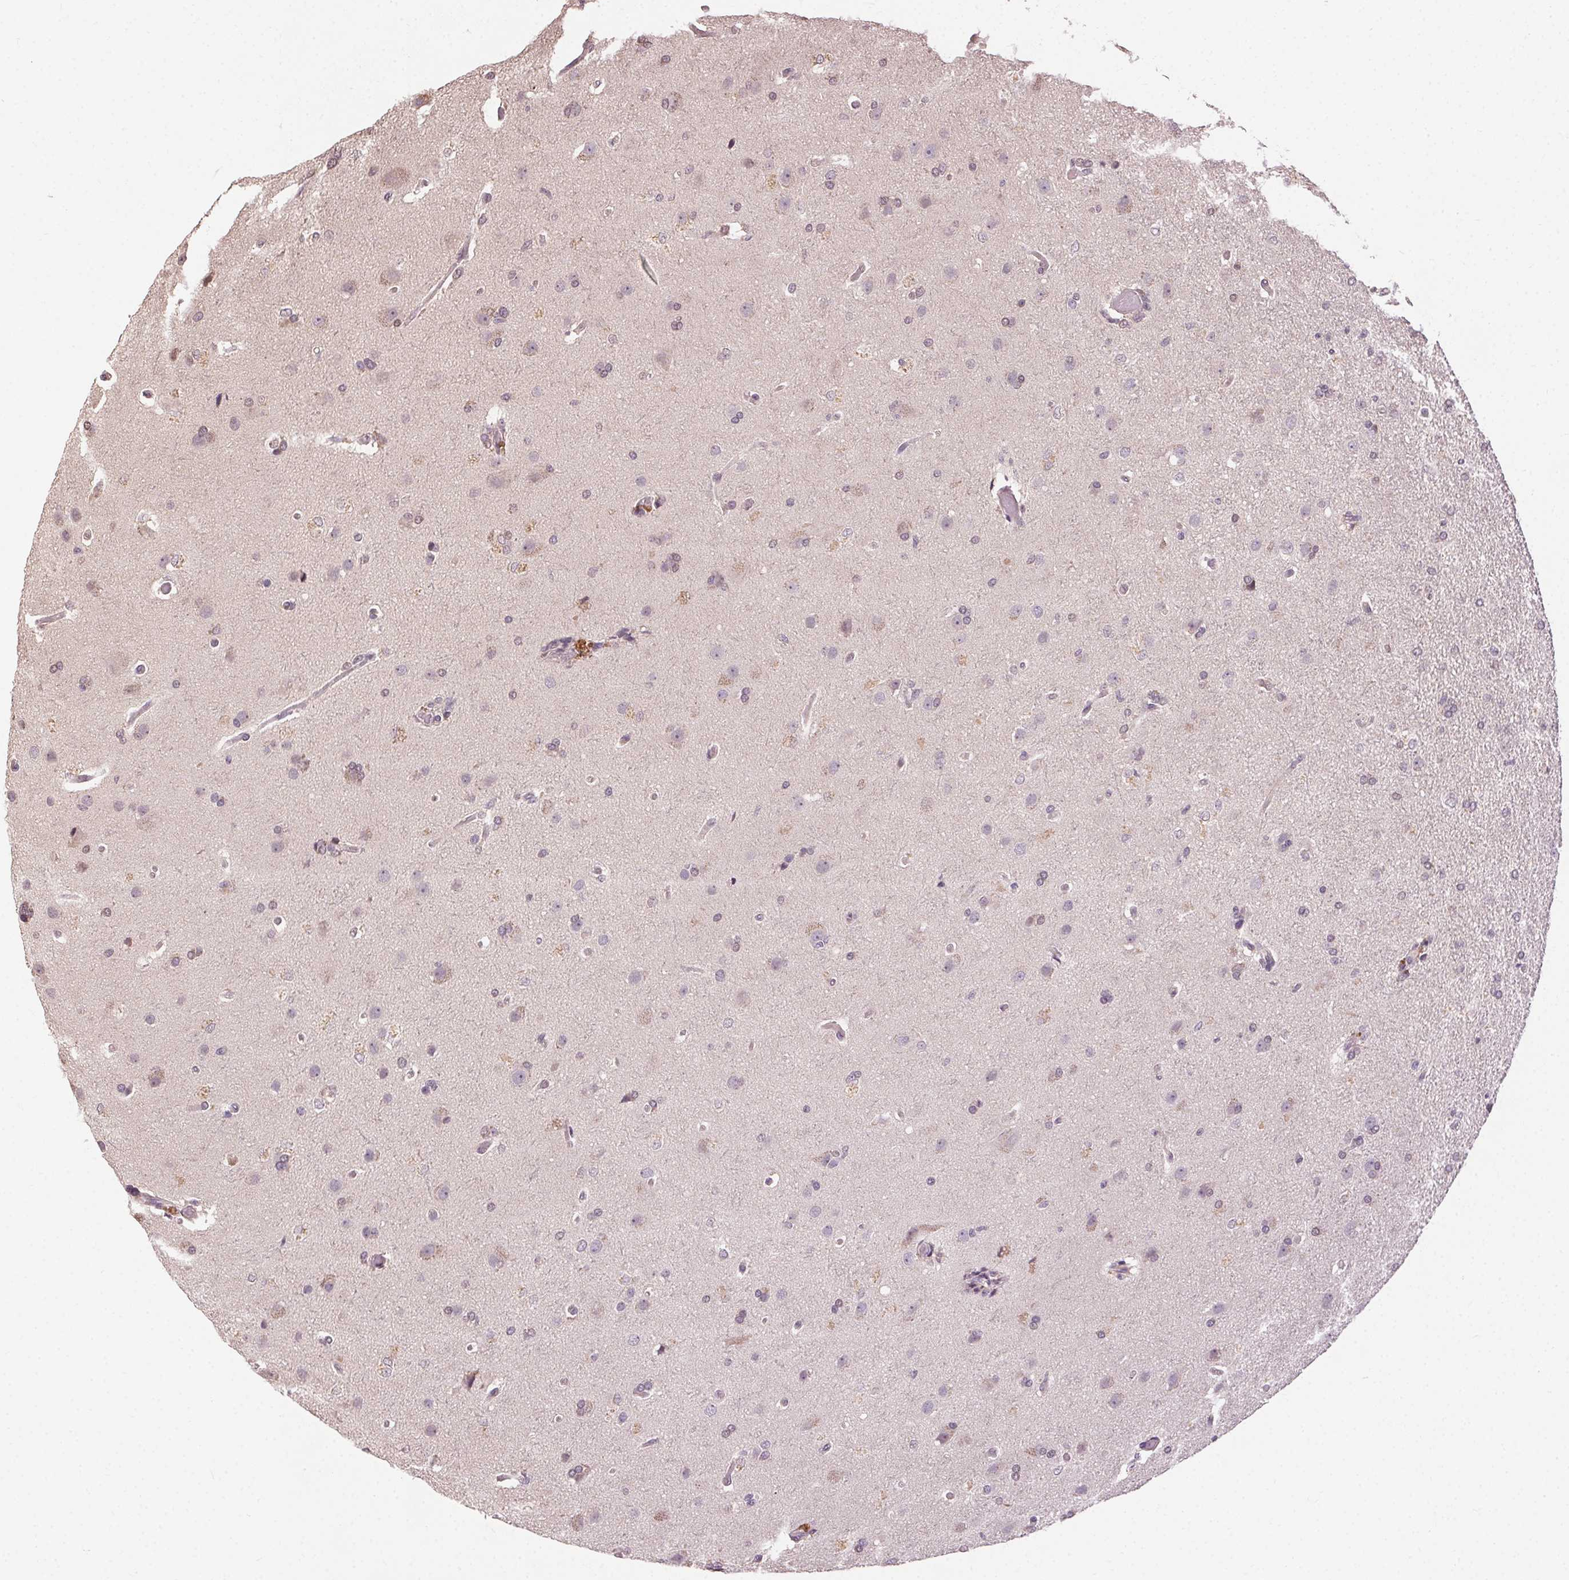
{"staining": {"intensity": "negative", "quantity": "none", "location": "none"}, "tissue": "glioma", "cell_type": "Tumor cells", "image_type": "cancer", "snomed": [{"axis": "morphology", "description": "Glioma, malignant, High grade"}, {"axis": "topography", "description": "Brain"}], "caption": "Tumor cells are negative for protein expression in human malignant high-grade glioma.", "gene": "ATP1B3", "patient": {"sex": "male", "age": 68}}